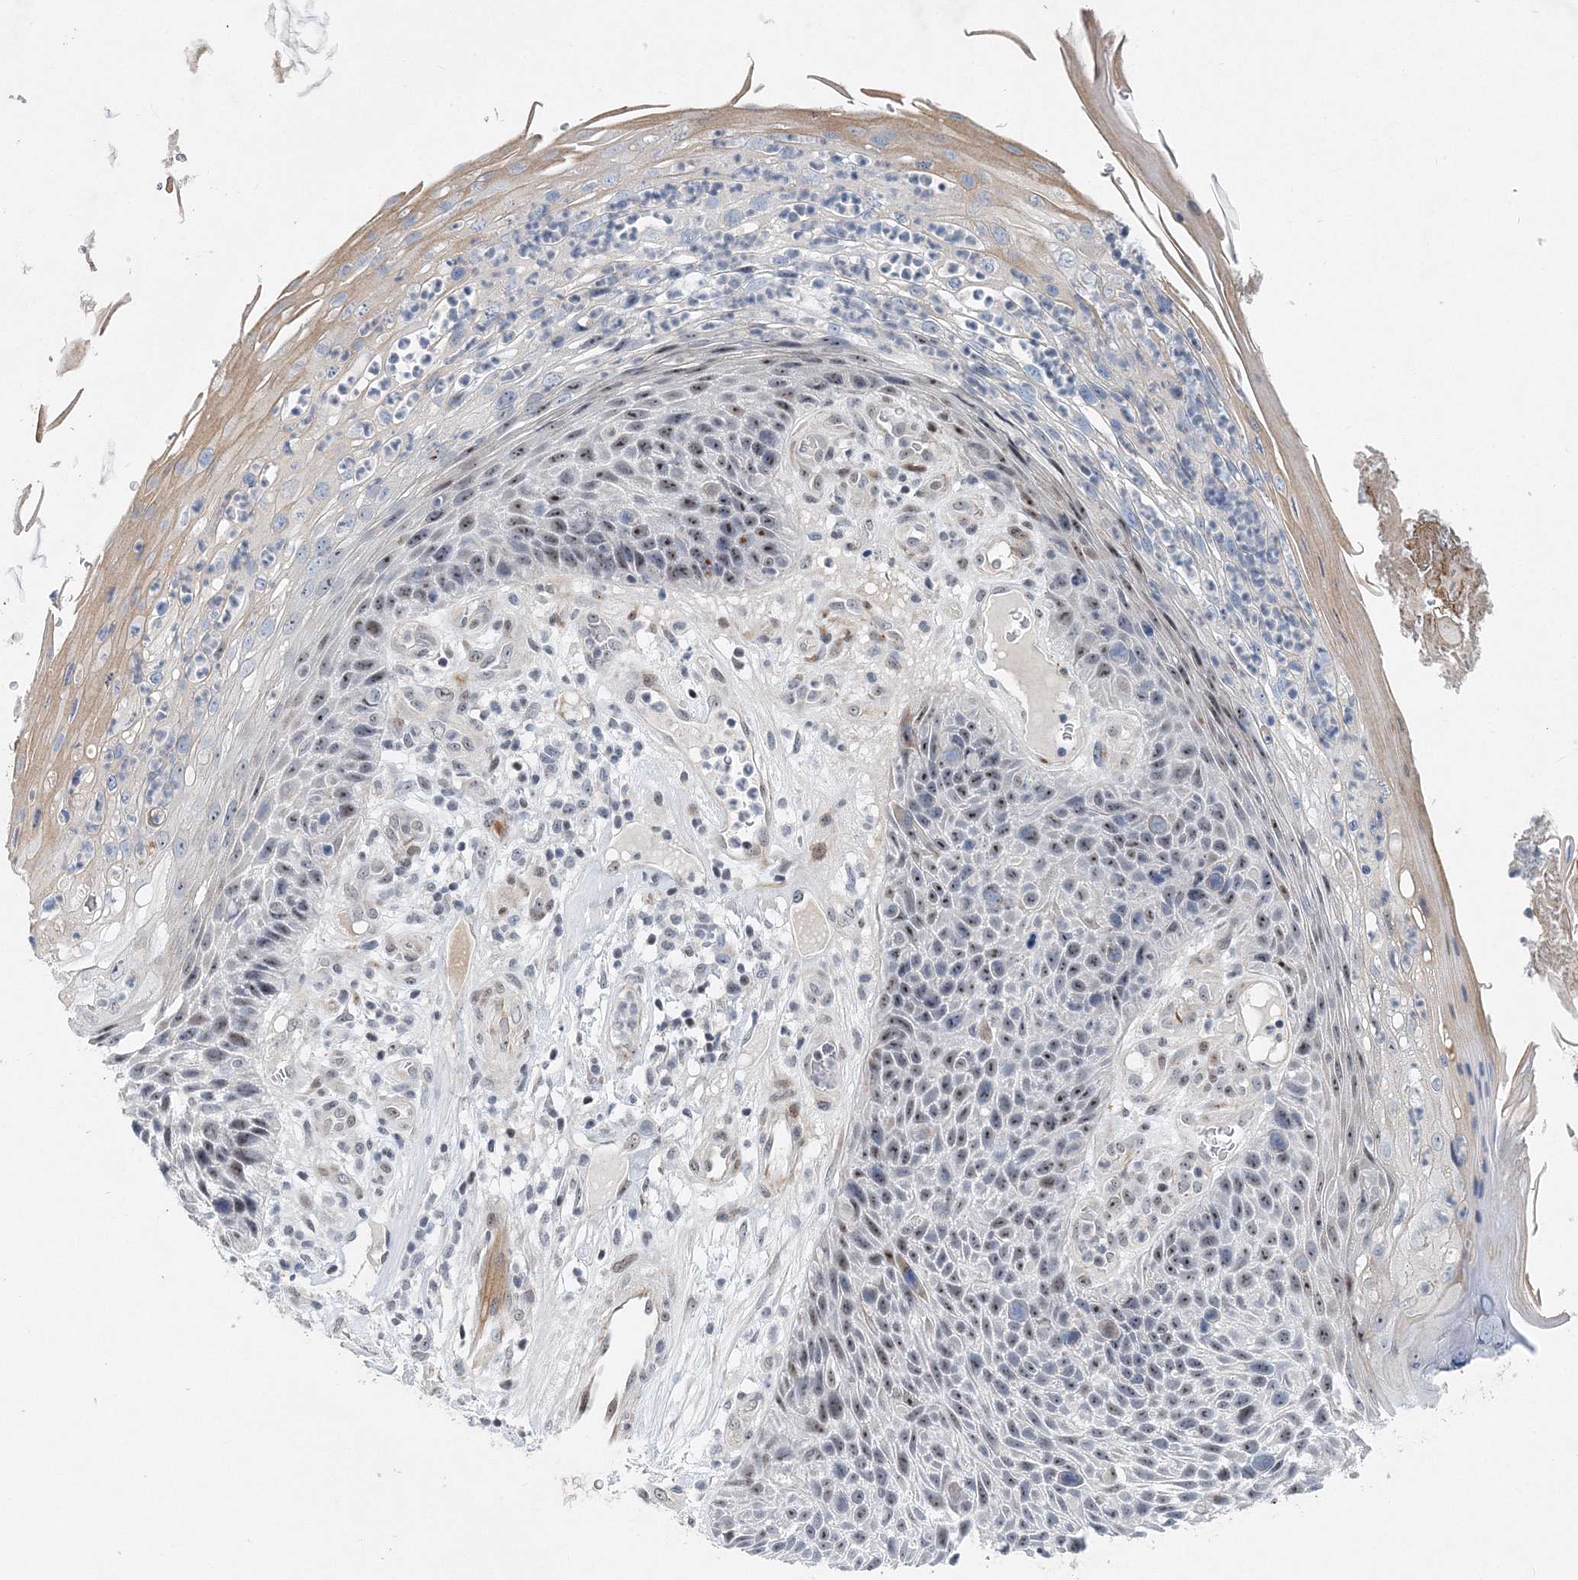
{"staining": {"intensity": "moderate", "quantity": "25%-75%", "location": "nuclear"}, "tissue": "skin cancer", "cell_type": "Tumor cells", "image_type": "cancer", "snomed": [{"axis": "morphology", "description": "Squamous cell carcinoma, NOS"}, {"axis": "topography", "description": "Skin"}], "caption": "The immunohistochemical stain highlights moderate nuclear positivity in tumor cells of skin cancer (squamous cell carcinoma) tissue.", "gene": "UIMC1", "patient": {"sex": "female", "age": 88}}